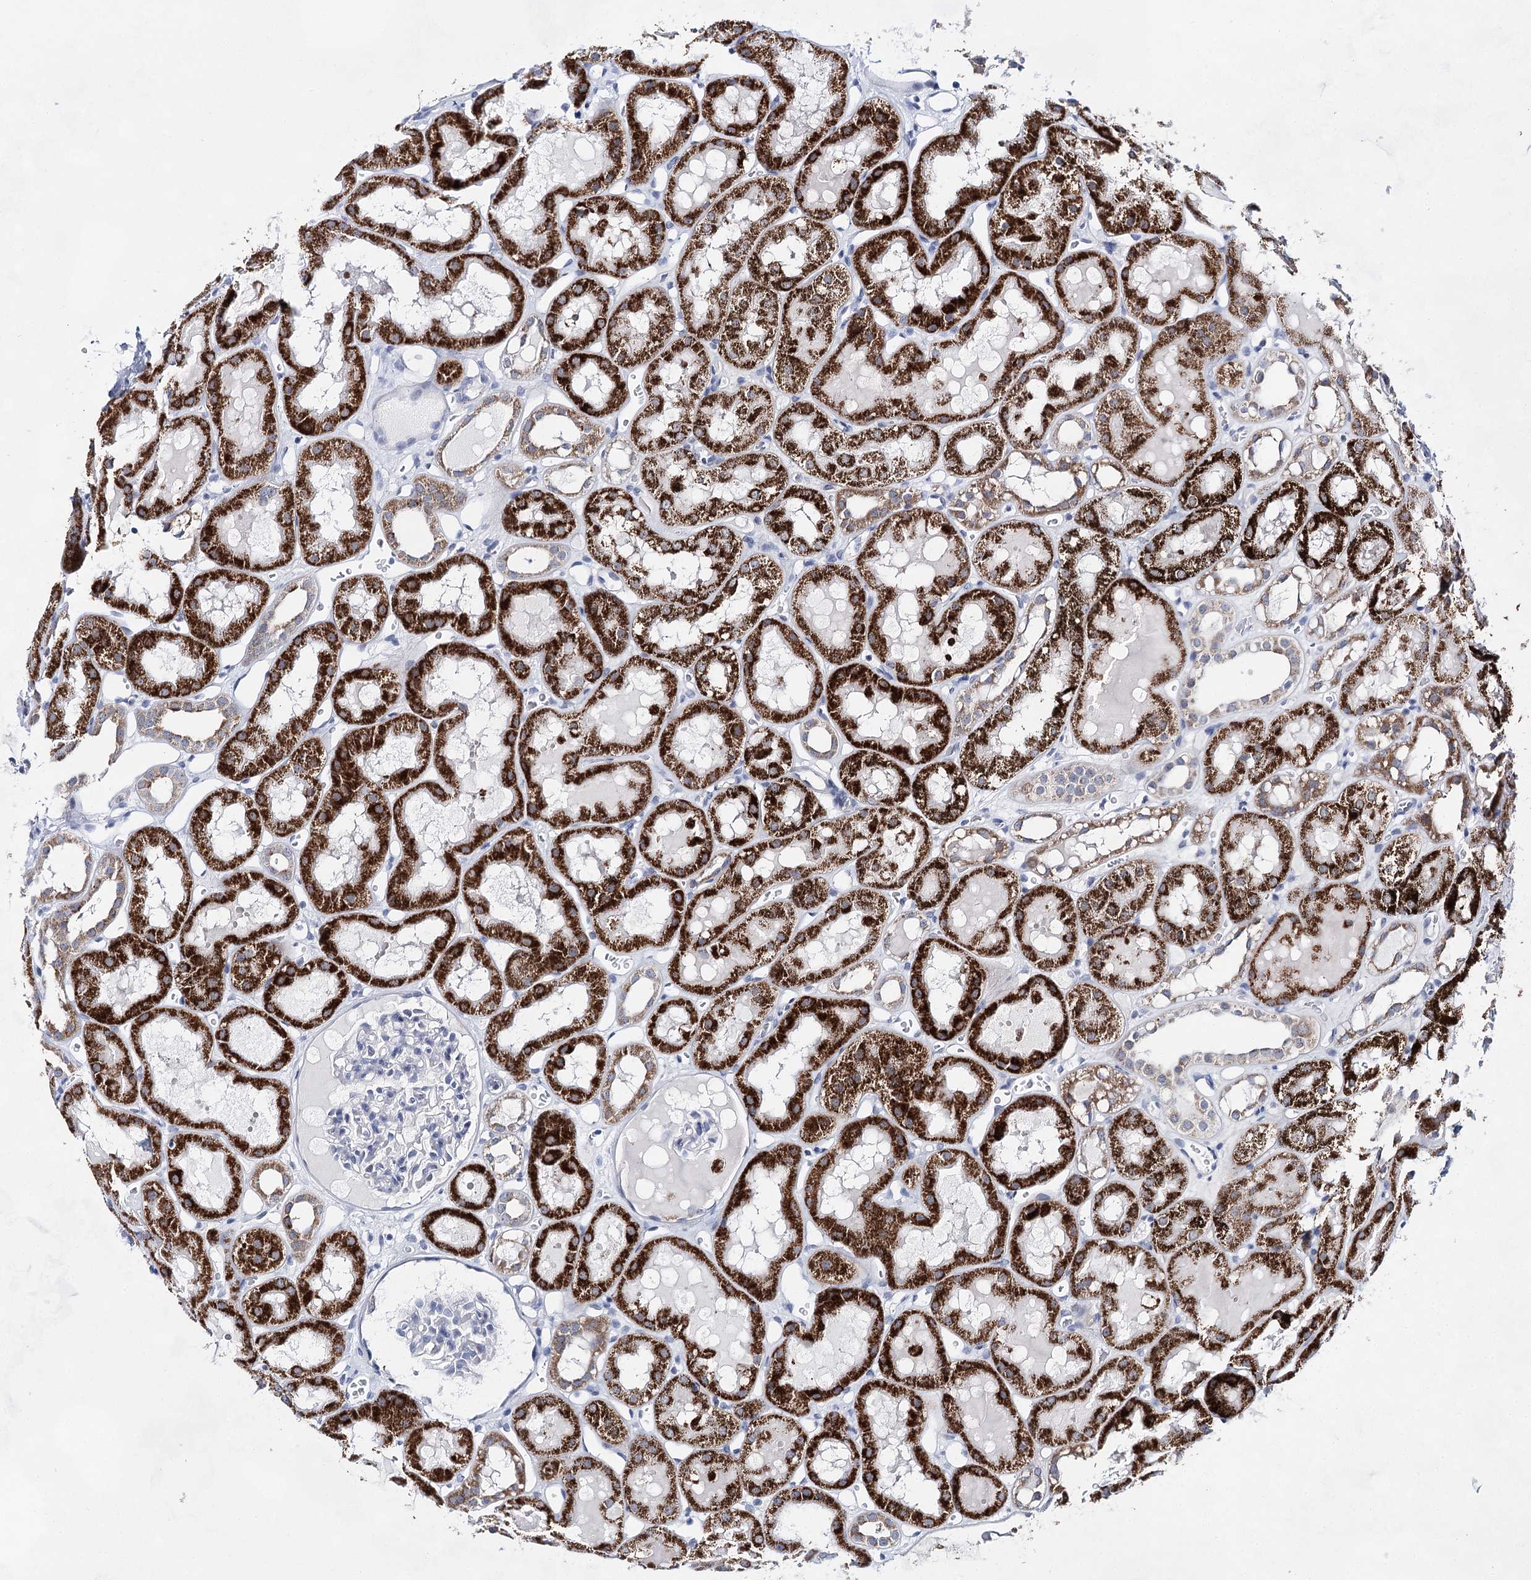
{"staining": {"intensity": "negative", "quantity": "none", "location": "none"}, "tissue": "kidney", "cell_type": "Cells in glomeruli", "image_type": "normal", "snomed": [{"axis": "morphology", "description": "Normal tissue, NOS"}, {"axis": "topography", "description": "Kidney"}, {"axis": "topography", "description": "Urinary bladder"}], "caption": "This is an immunohistochemistry (IHC) photomicrograph of normal human kidney. There is no expression in cells in glomeruli.", "gene": "BPHL", "patient": {"sex": "male", "age": 16}}